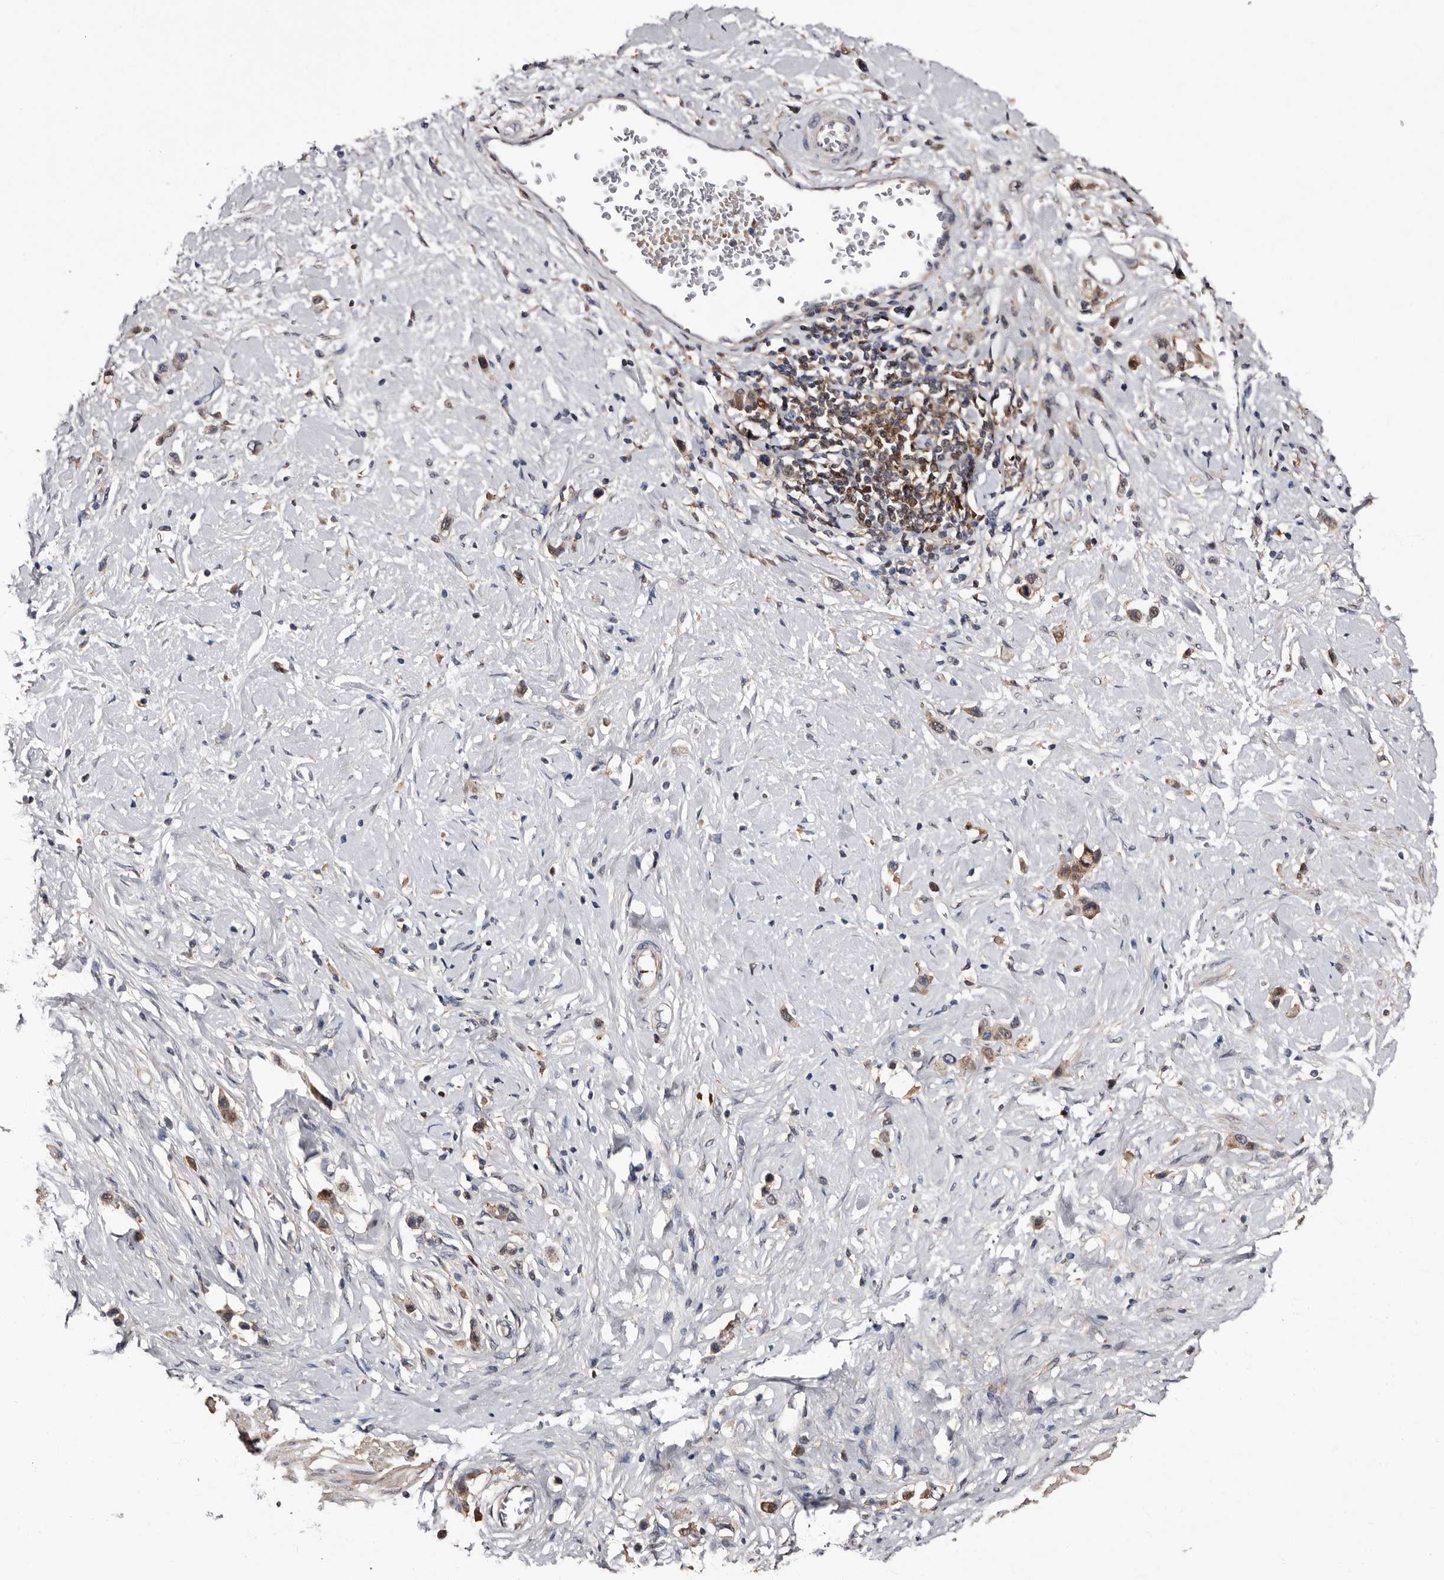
{"staining": {"intensity": "moderate", "quantity": "25%-75%", "location": "cytoplasmic/membranous"}, "tissue": "stomach cancer", "cell_type": "Tumor cells", "image_type": "cancer", "snomed": [{"axis": "morphology", "description": "Adenocarcinoma, NOS"}, {"axis": "topography", "description": "Stomach"}], "caption": "Immunohistochemistry (IHC) image of neoplastic tissue: human stomach cancer stained using immunohistochemistry reveals medium levels of moderate protein expression localized specifically in the cytoplasmic/membranous of tumor cells, appearing as a cytoplasmic/membranous brown color.", "gene": "DNPH1", "patient": {"sex": "female", "age": 65}}